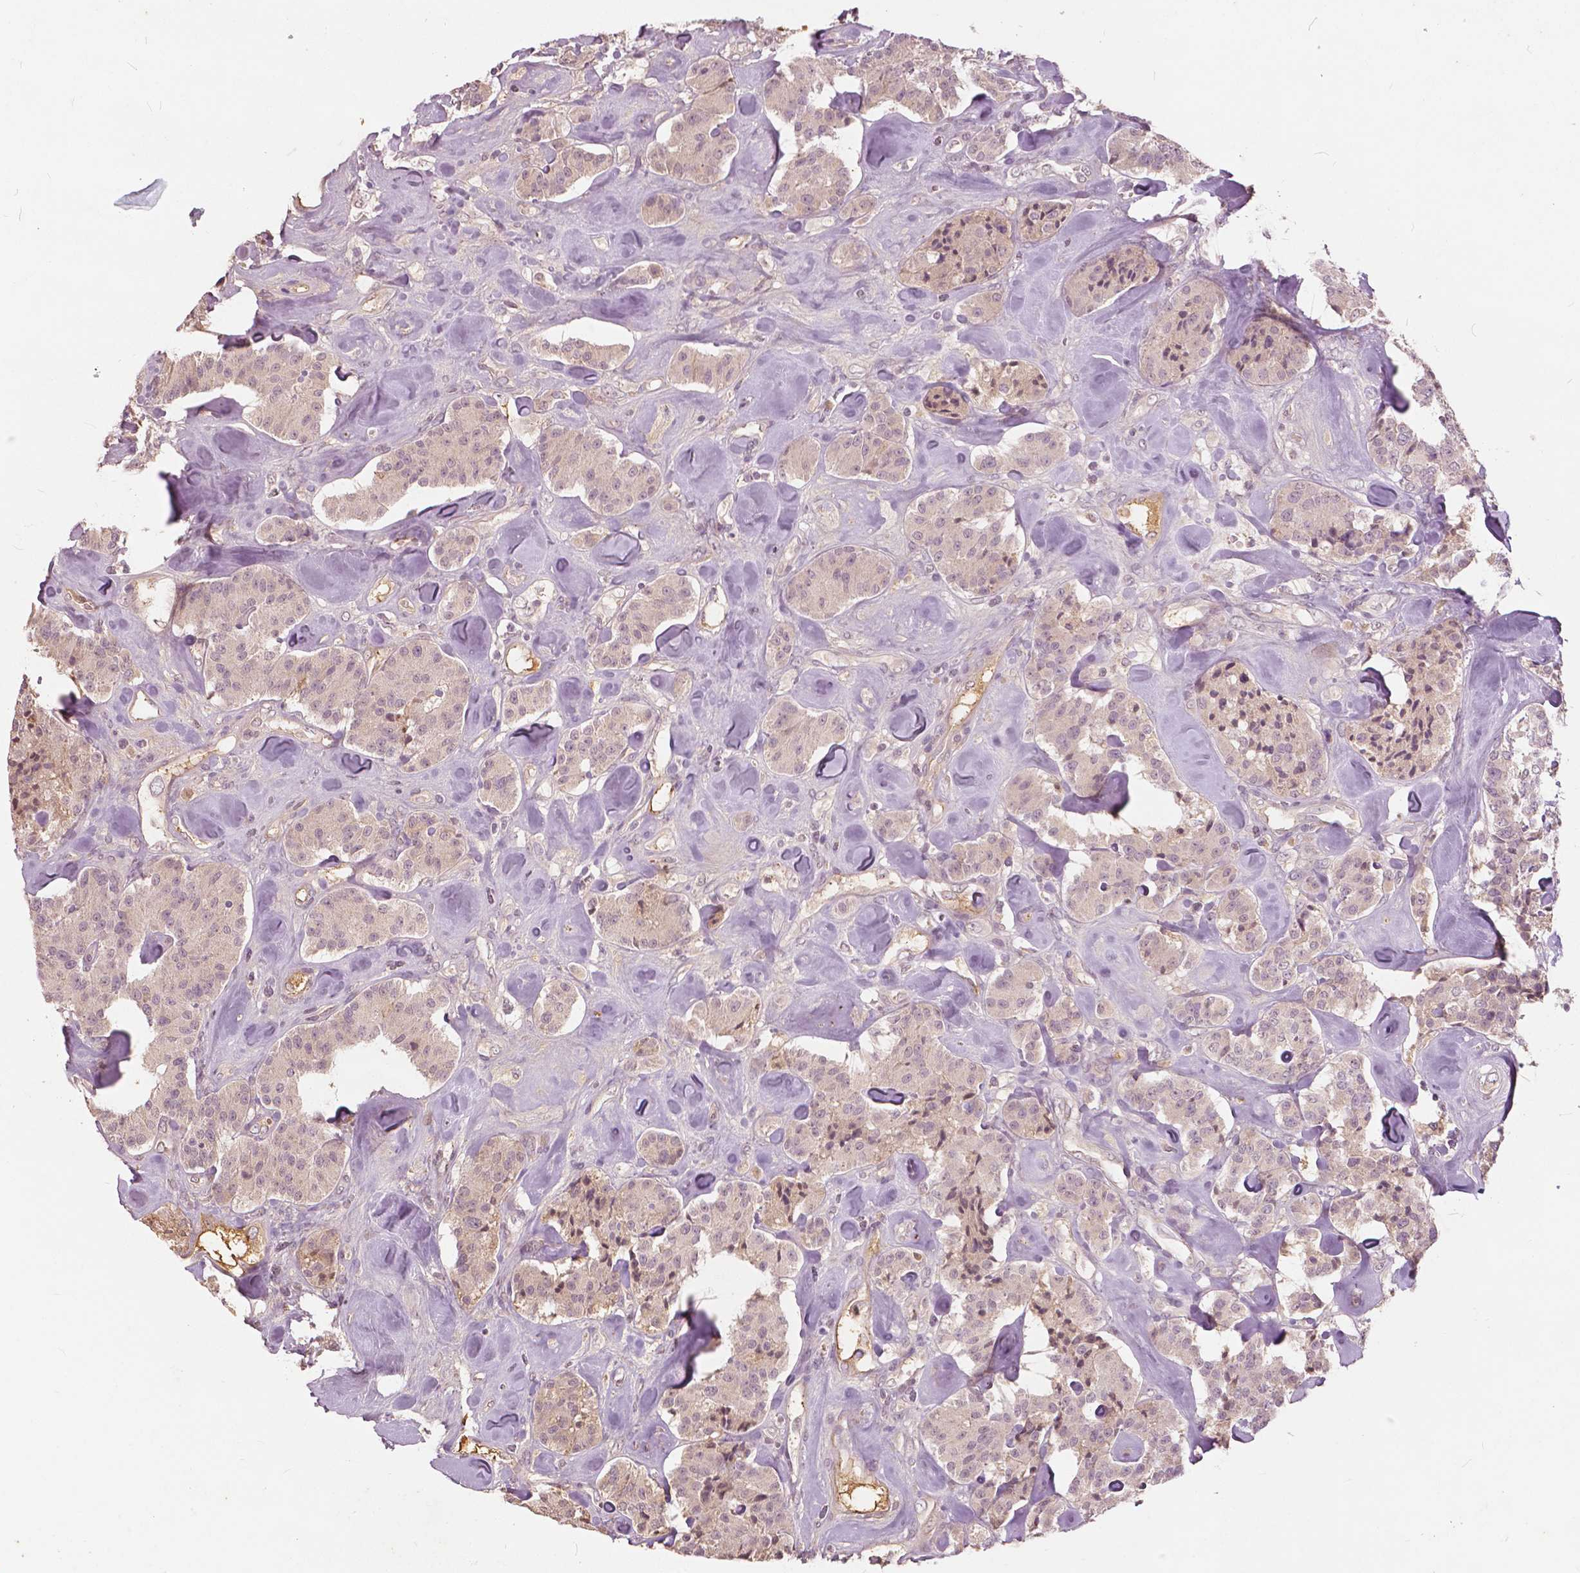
{"staining": {"intensity": "negative", "quantity": "none", "location": "none"}, "tissue": "carcinoid", "cell_type": "Tumor cells", "image_type": "cancer", "snomed": [{"axis": "morphology", "description": "Carcinoid, malignant, NOS"}, {"axis": "topography", "description": "Pancreas"}], "caption": "Immunohistochemistry histopathology image of neoplastic tissue: carcinoid (malignant) stained with DAB (3,3'-diaminobenzidine) demonstrates no significant protein staining in tumor cells.", "gene": "ANGPTL4", "patient": {"sex": "male", "age": 41}}